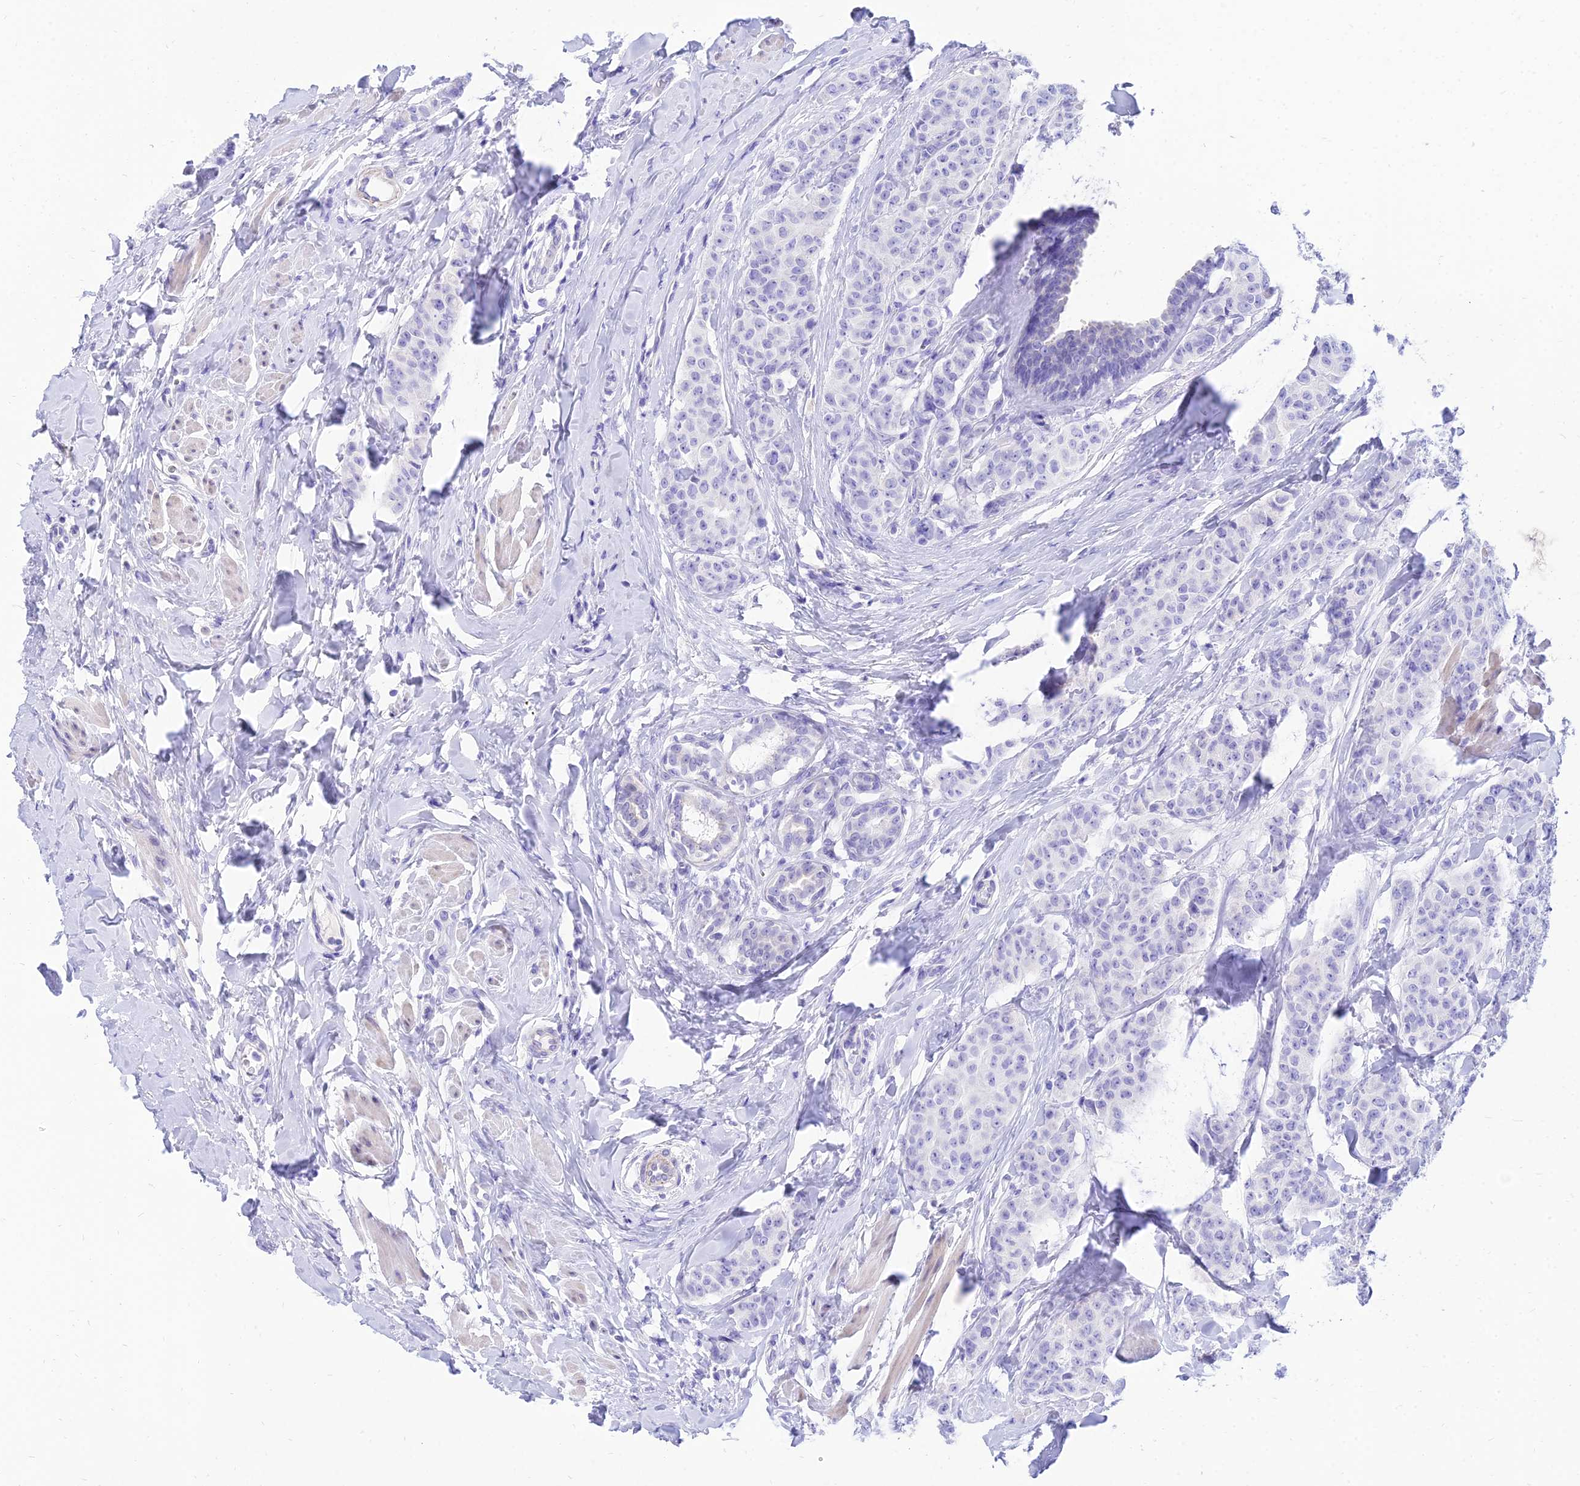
{"staining": {"intensity": "negative", "quantity": "none", "location": "none"}, "tissue": "breast cancer", "cell_type": "Tumor cells", "image_type": "cancer", "snomed": [{"axis": "morphology", "description": "Duct carcinoma"}, {"axis": "topography", "description": "Breast"}], "caption": "DAB (3,3'-diaminobenzidine) immunohistochemical staining of human breast cancer (intraductal carcinoma) shows no significant staining in tumor cells. (Brightfield microscopy of DAB (3,3'-diaminobenzidine) immunohistochemistry at high magnification).", "gene": "TAC3", "patient": {"sex": "female", "age": 40}}